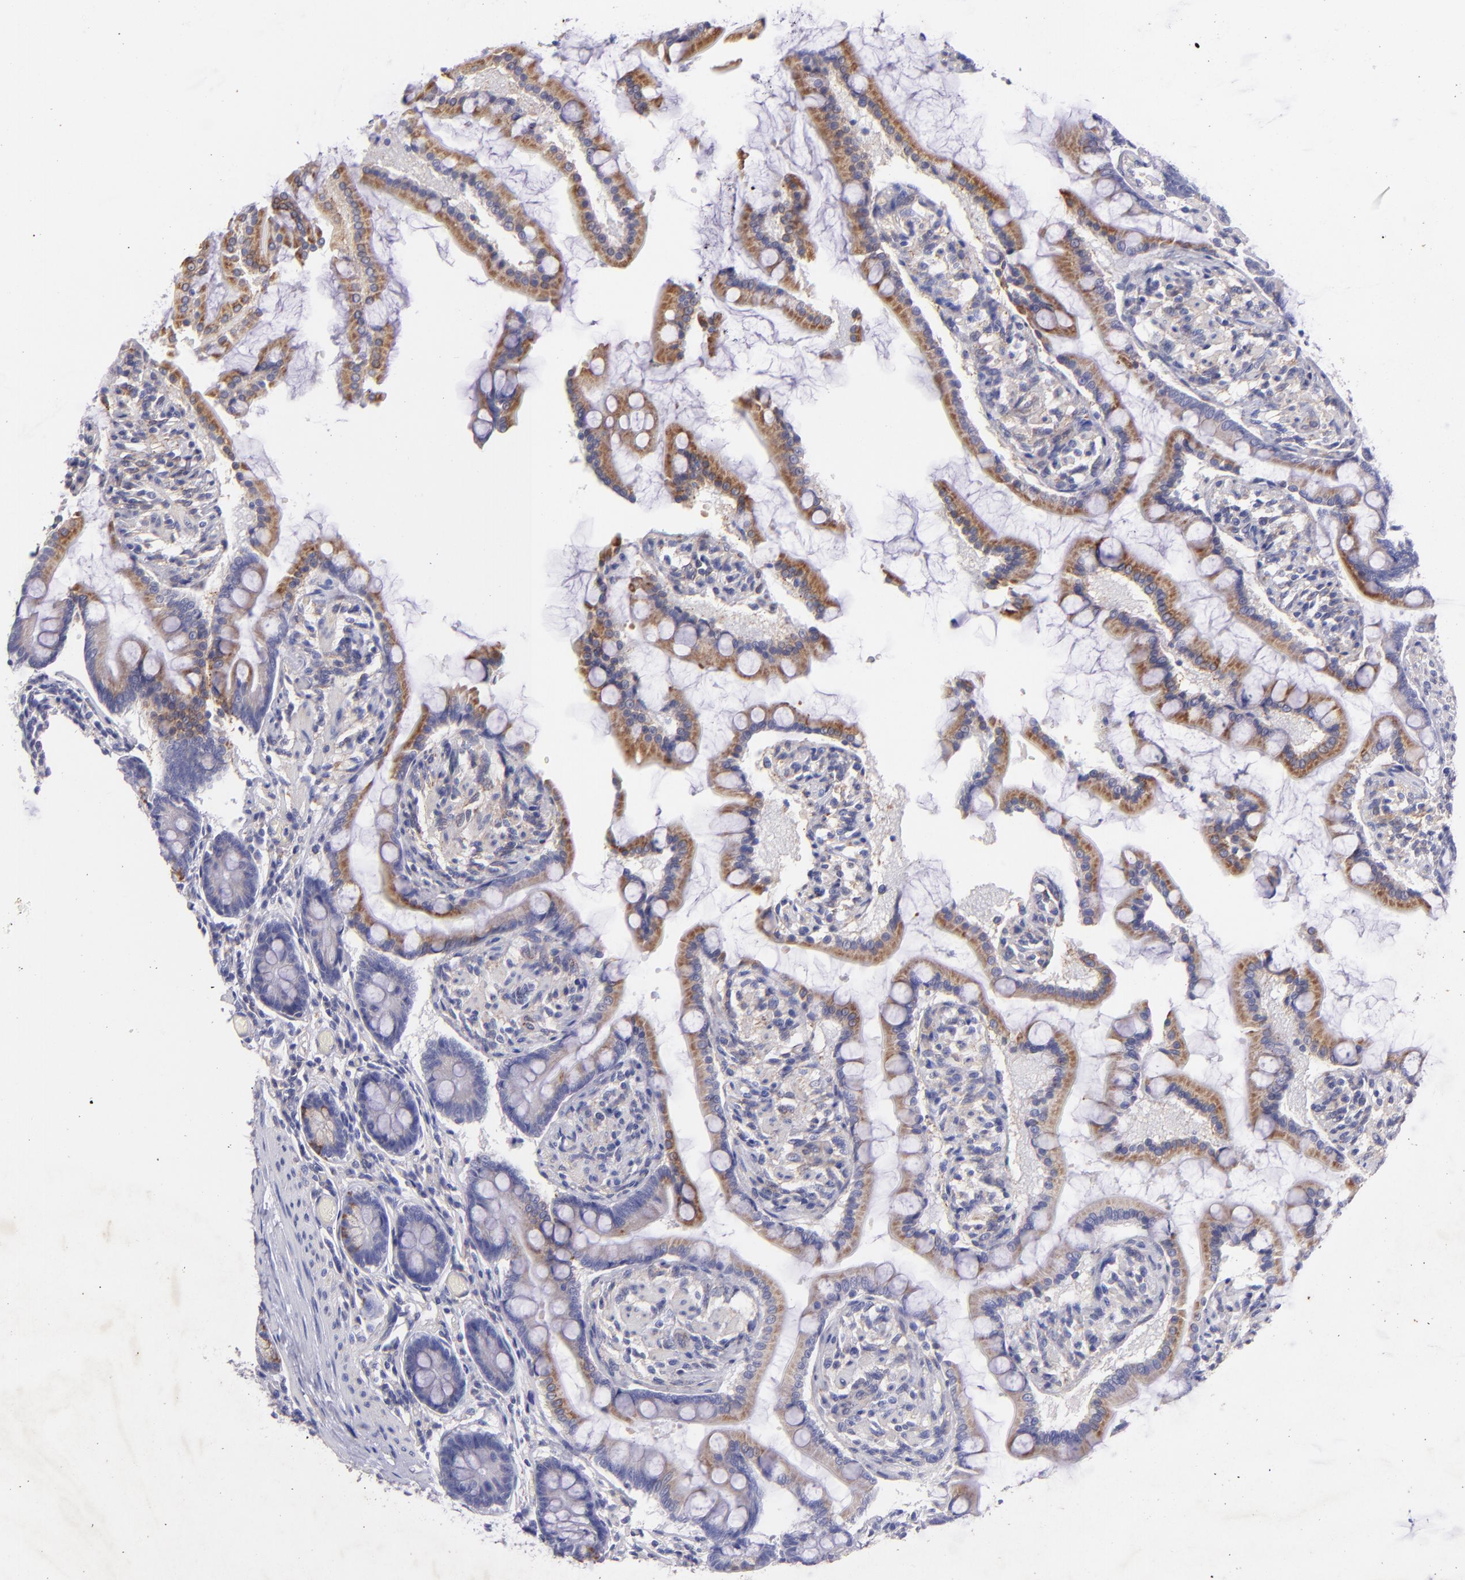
{"staining": {"intensity": "moderate", "quantity": ">75%", "location": "cytoplasmic/membranous"}, "tissue": "small intestine", "cell_type": "Glandular cells", "image_type": "normal", "snomed": [{"axis": "morphology", "description": "Normal tissue, NOS"}, {"axis": "topography", "description": "Small intestine"}], "caption": "The immunohistochemical stain highlights moderate cytoplasmic/membranous staining in glandular cells of unremarkable small intestine. The protein of interest is stained brown, and the nuclei are stained in blue (DAB (3,3'-diaminobenzidine) IHC with brightfield microscopy, high magnification).", "gene": "RET", "patient": {"sex": "male", "age": 41}}